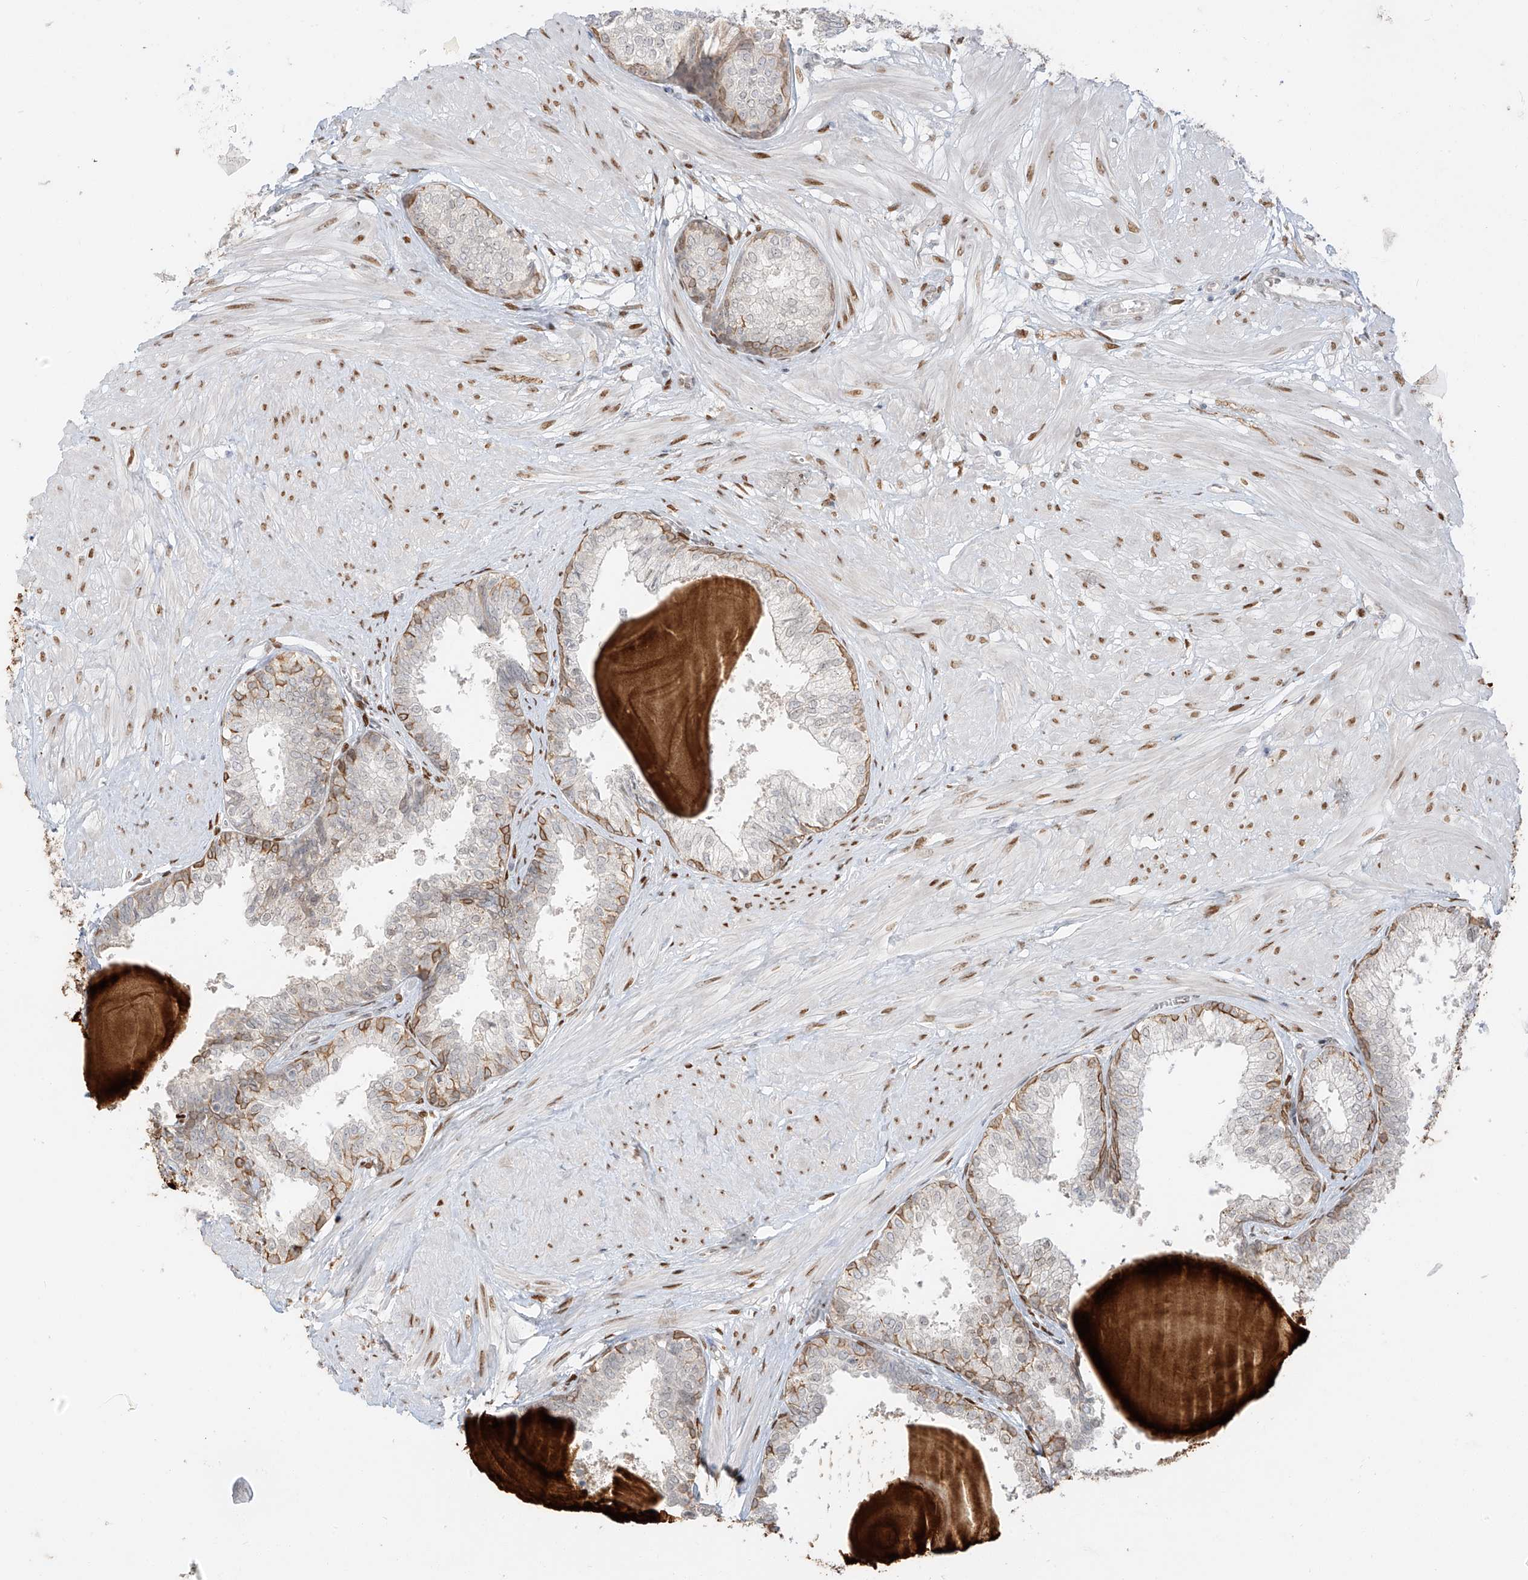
{"staining": {"intensity": "moderate", "quantity": "<25%", "location": "cytoplasmic/membranous"}, "tissue": "prostate", "cell_type": "Glandular cells", "image_type": "normal", "snomed": [{"axis": "morphology", "description": "Normal tissue, NOS"}, {"axis": "topography", "description": "Prostate"}], "caption": "Protein analysis of normal prostate reveals moderate cytoplasmic/membranous staining in about <25% of glandular cells. The staining was performed using DAB to visualize the protein expression in brown, while the nuclei were stained in blue with hematoxylin (Magnification: 20x).", "gene": "ZNF774", "patient": {"sex": "male", "age": 48}}